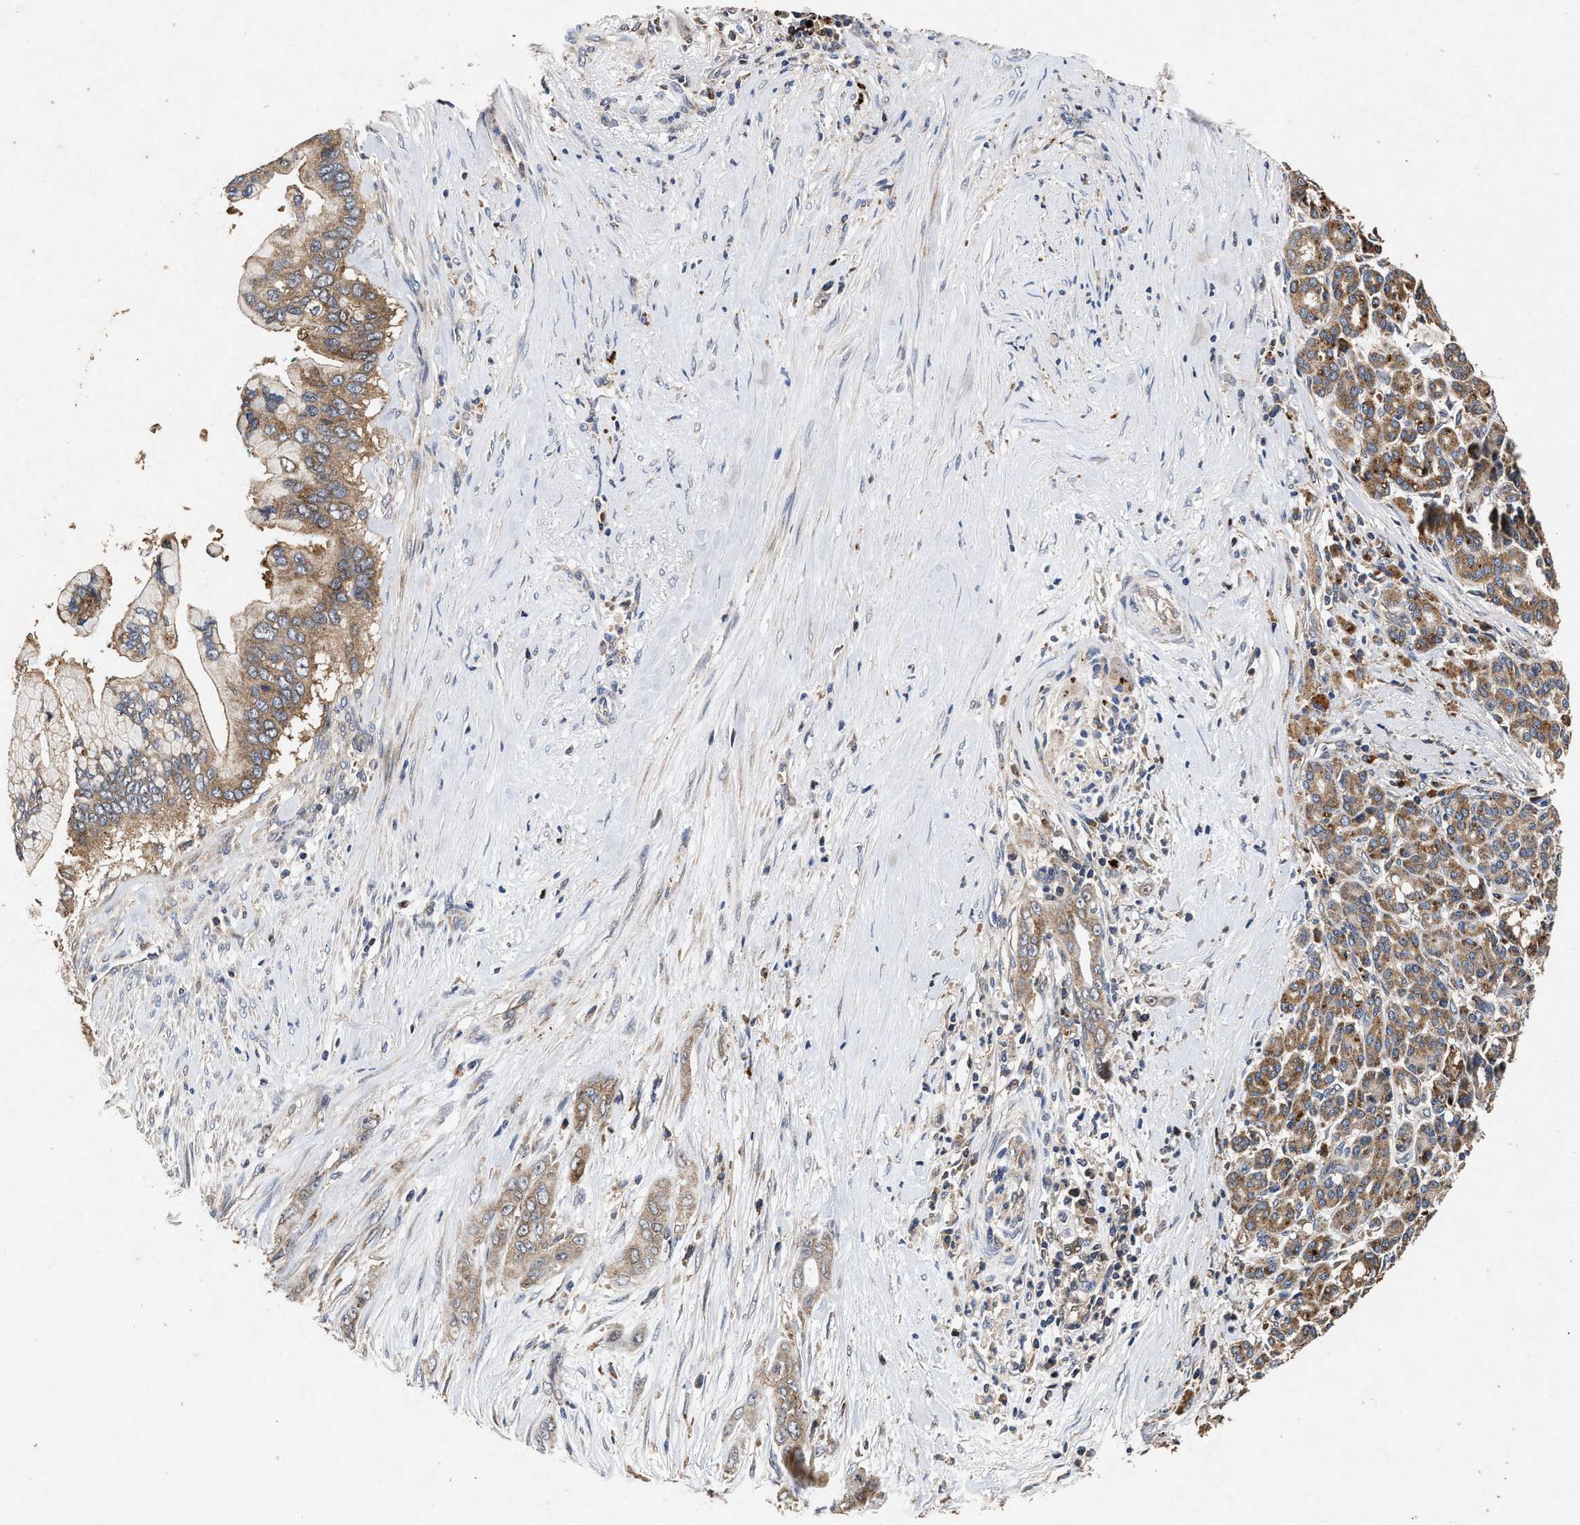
{"staining": {"intensity": "moderate", "quantity": ">75%", "location": "cytoplasmic/membranous"}, "tissue": "pancreatic cancer", "cell_type": "Tumor cells", "image_type": "cancer", "snomed": [{"axis": "morphology", "description": "Adenocarcinoma, NOS"}, {"axis": "topography", "description": "Pancreas"}], "caption": "An IHC histopathology image of neoplastic tissue is shown. Protein staining in brown highlights moderate cytoplasmic/membranous positivity in pancreatic cancer within tumor cells.", "gene": "NFKB2", "patient": {"sex": "male", "age": 59}}